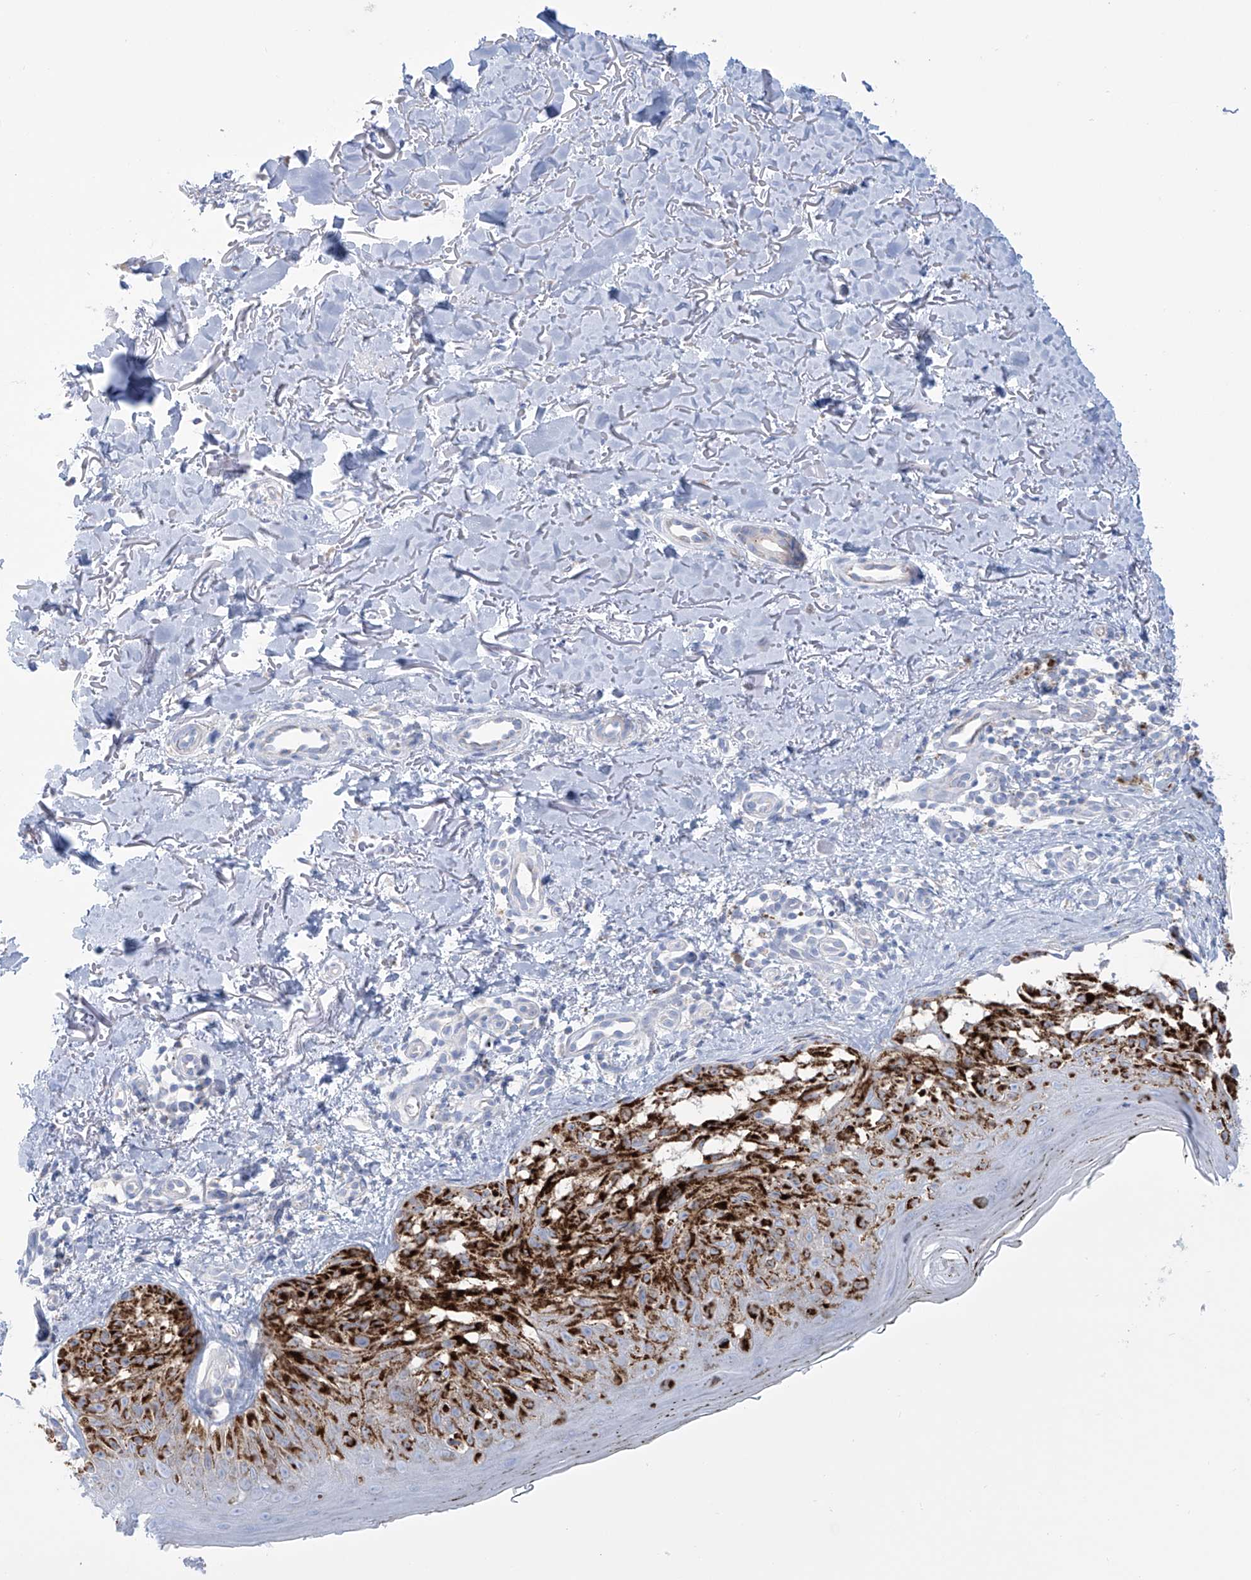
{"staining": {"intensity": "negative", "quantity": "none", "location": "none"}, "tissue": "melanoma", "cell_type": "Tumor cells", "image_type": "cancer", "snomed": [{"axis": "morphology", "description": "Malignant melanoma, NOS"}, {"axis": "topography", "description": "Skin"}], "caption": "IHC image of human melanoma stained for a protein (brown), which exhibits no positivity in tumor cells.", "gene": "ALDH6A1", "patient": {"sex": "female", "age": 50}}